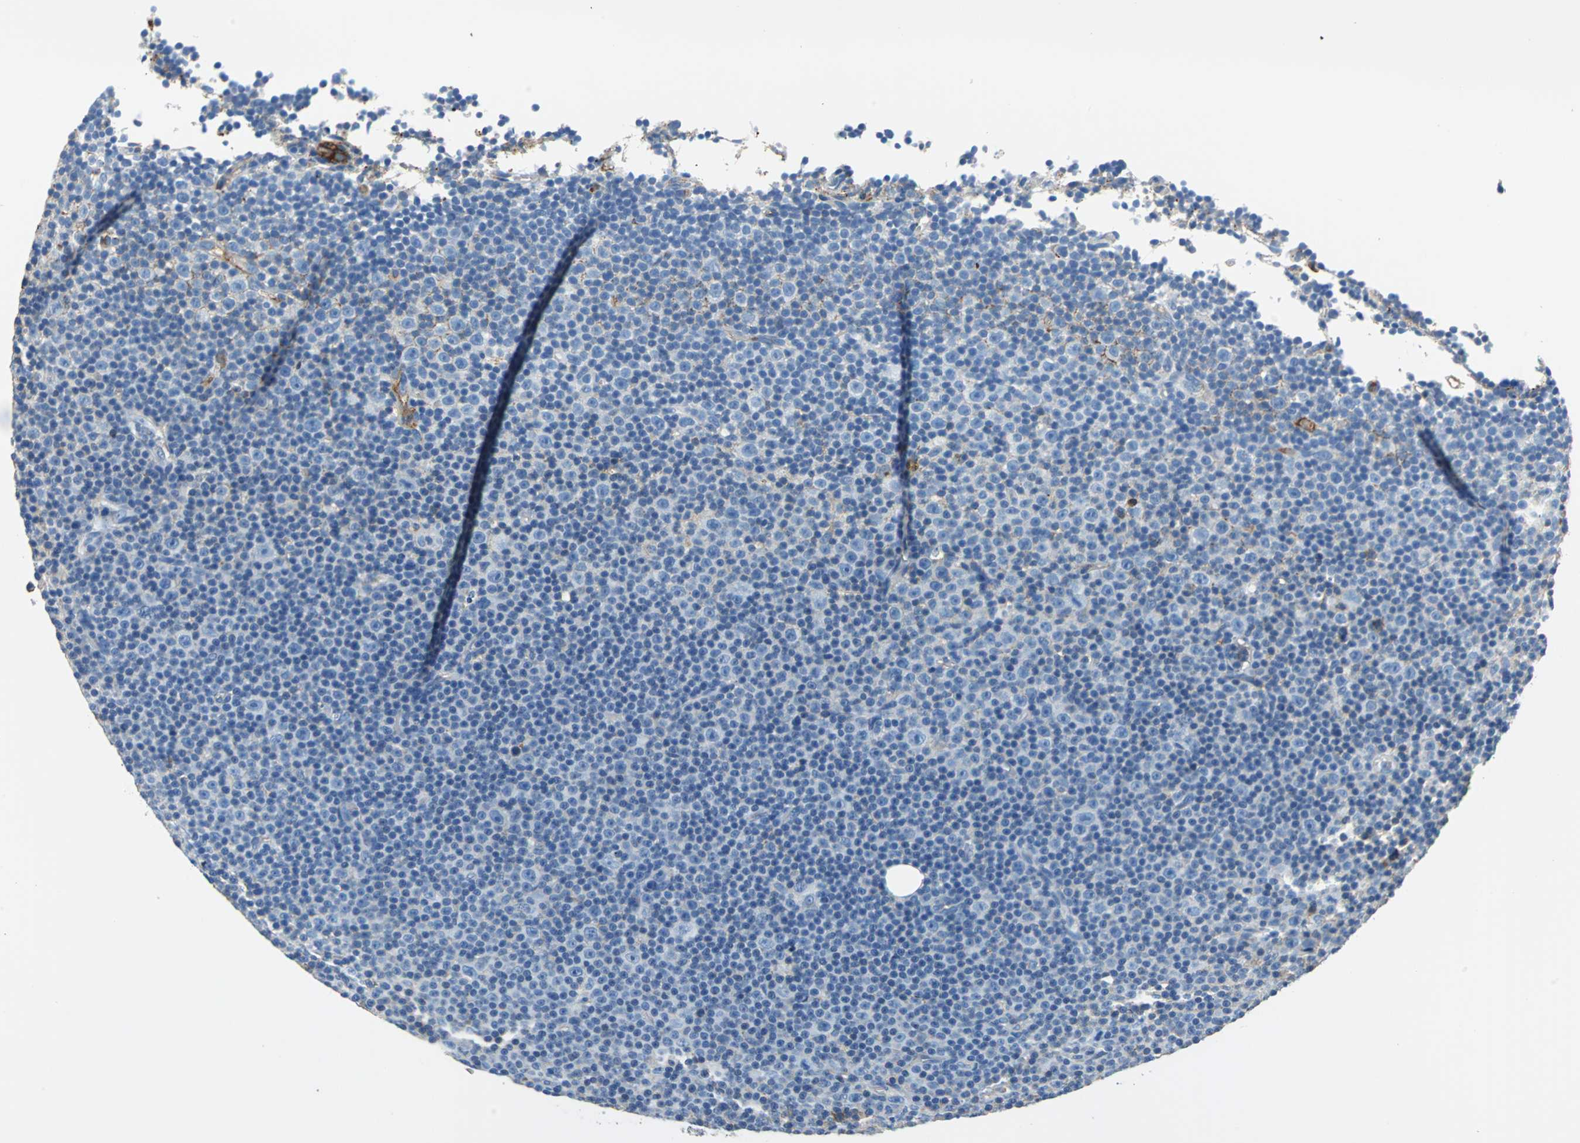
{"staining": {"intensity": "moderate", "quantity": "<25%", "location": "cytoplasmic/membranous"}, "tissue": "lymphoma", "cell_type": "Tumor cells", "image_type": "cancer", "snomed": [{"axis": "morphology", "description": "Malignant lymphoma, non-Hodgkin's type, Low grade"}, {"axis": "topography", "description": "Lymph node"}], "caption": "A micrograph of human lymphoma stained for a protein demonstrates moderate cytoplasmic/membranous brown staining in tumor cells.", "gene": "ALB", "patient": {"sex": "female", "age": 67}}